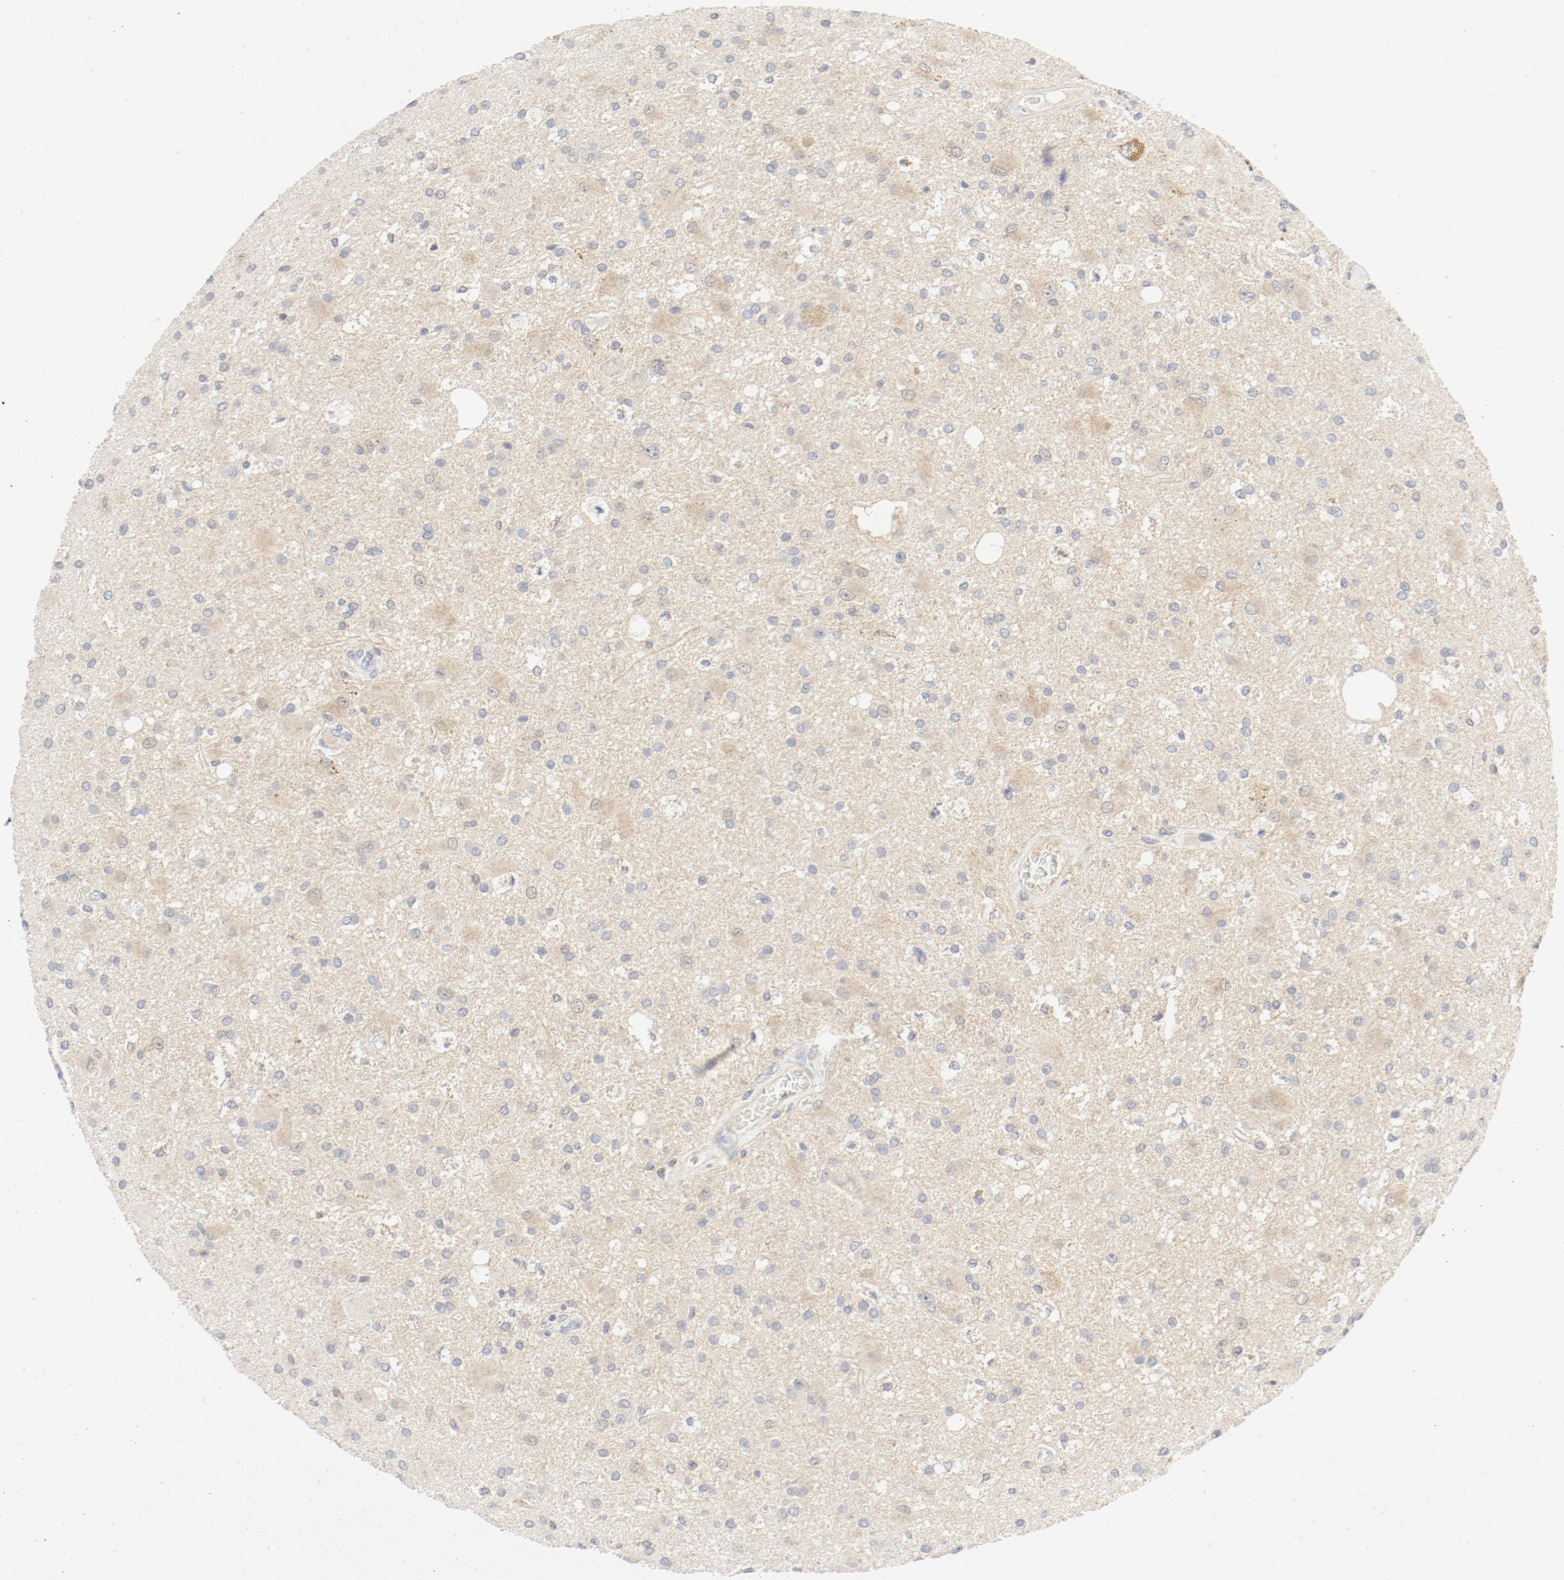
{"staining": {"intensity": "weak", "quantity": "<25%", "location": "cytoplasmic/membranous"}, "tissue": "glioma", "cell_type": "Tumor cells", "image_type": "cancer", "snomed": [{"axis": "morphology", "description": "Glioma, malignant, Low grade"}, {"axis": "topography", "description": "Brain"}], "caption": "This micrograph is of glioma stained with IHC to label a protein in brown with the nuclei are counter-stained blue. There is no positivity in tumor cells.", "gene": "PGM1", "patient": {"sex": "male", "age": 58}}